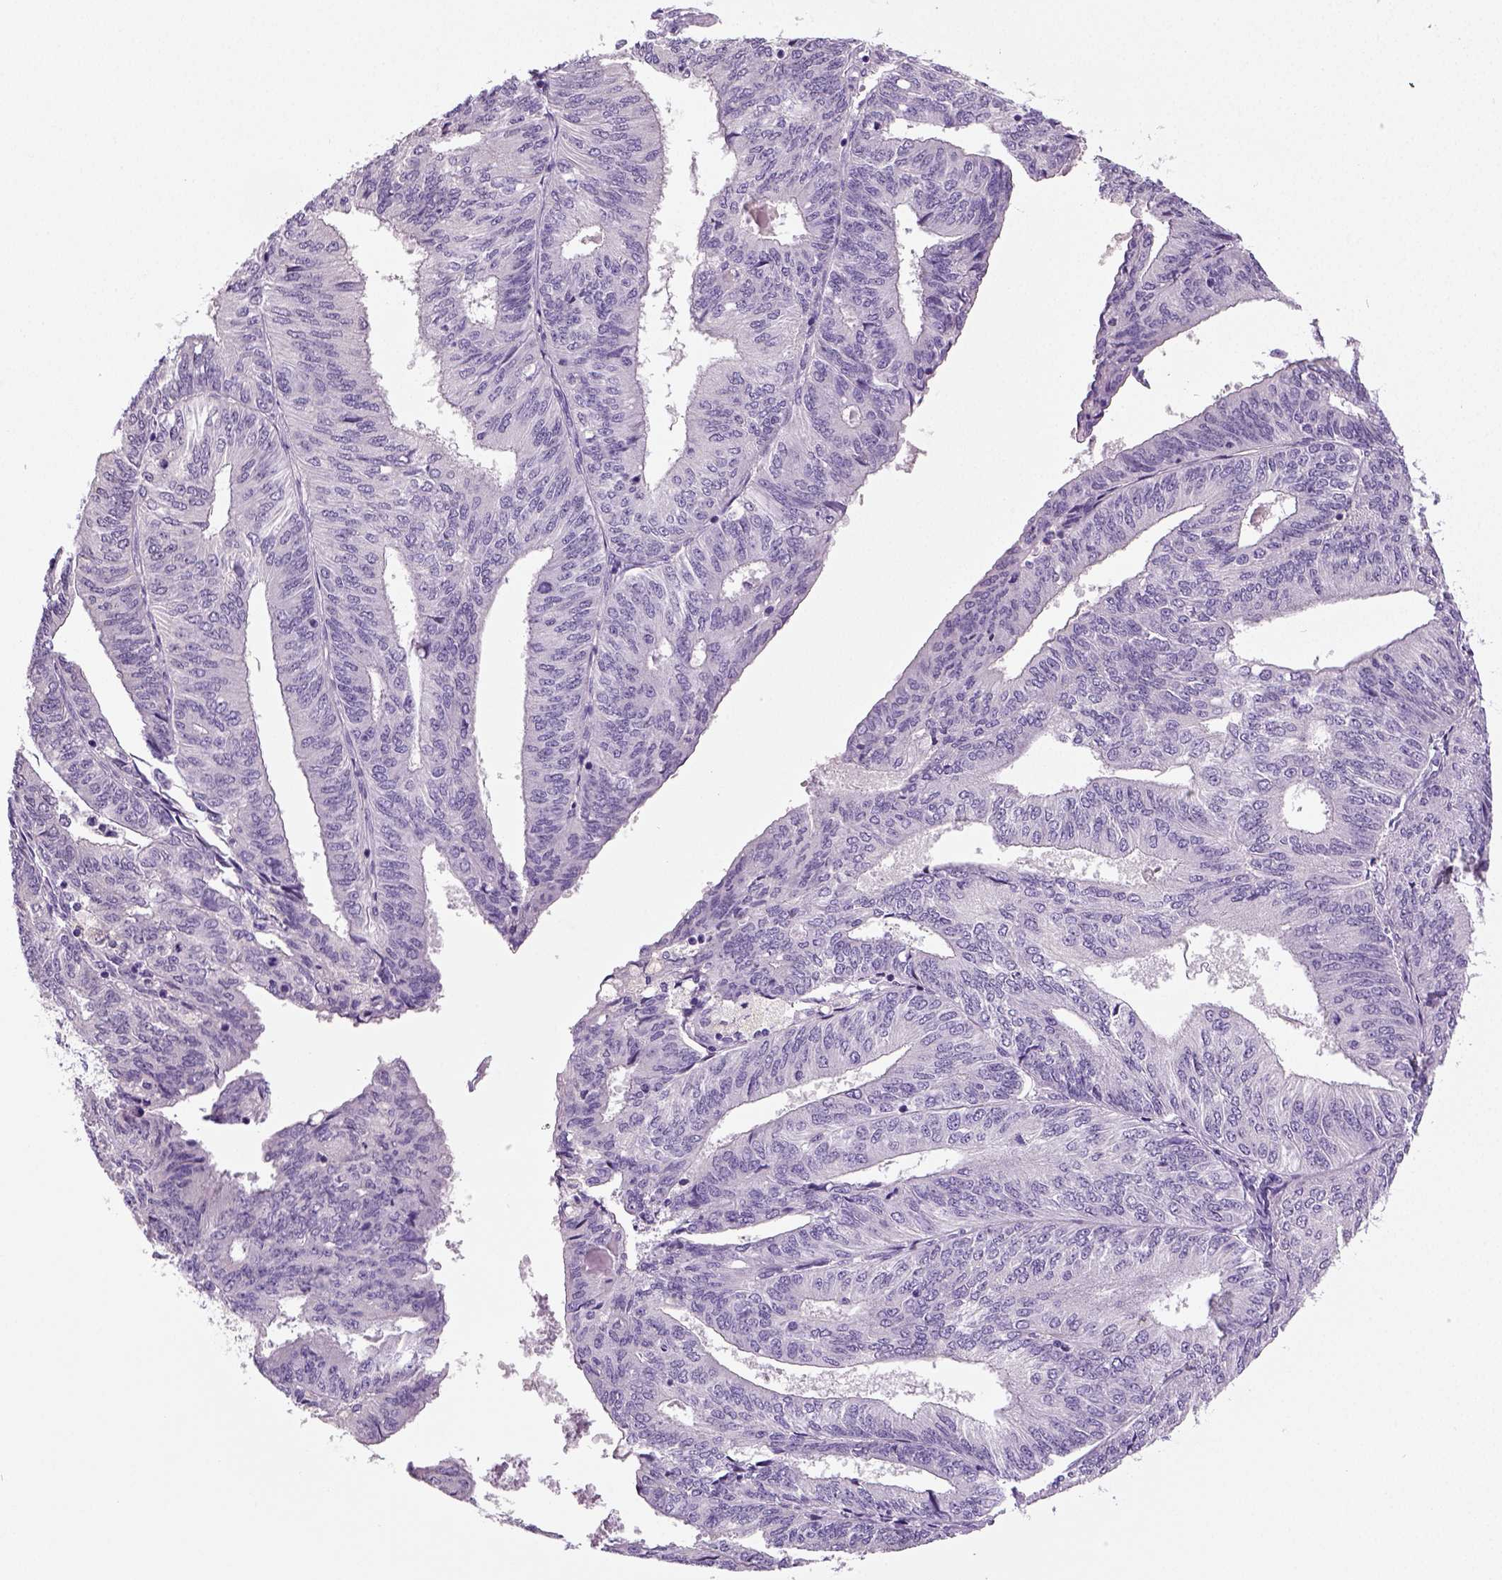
{"staining": {"intensity": "negative", "quantity": "none", "location": "none"}, "tissue": "endometrial cancer", "cell_type": "Tumor cells", "image_type": "cancer", "snomed": [{"axis": "morphology", "description": "Adenocarcinoma, NOS"}, {"axis": "topography", "description": "Endometrium"}], "caption": "Tumor cells show no significant protein expression in endometrial cancer. Nuclei are stained in blue.", "gene": "NECAB2", "patient": {"sex": "female", "age": 58}}